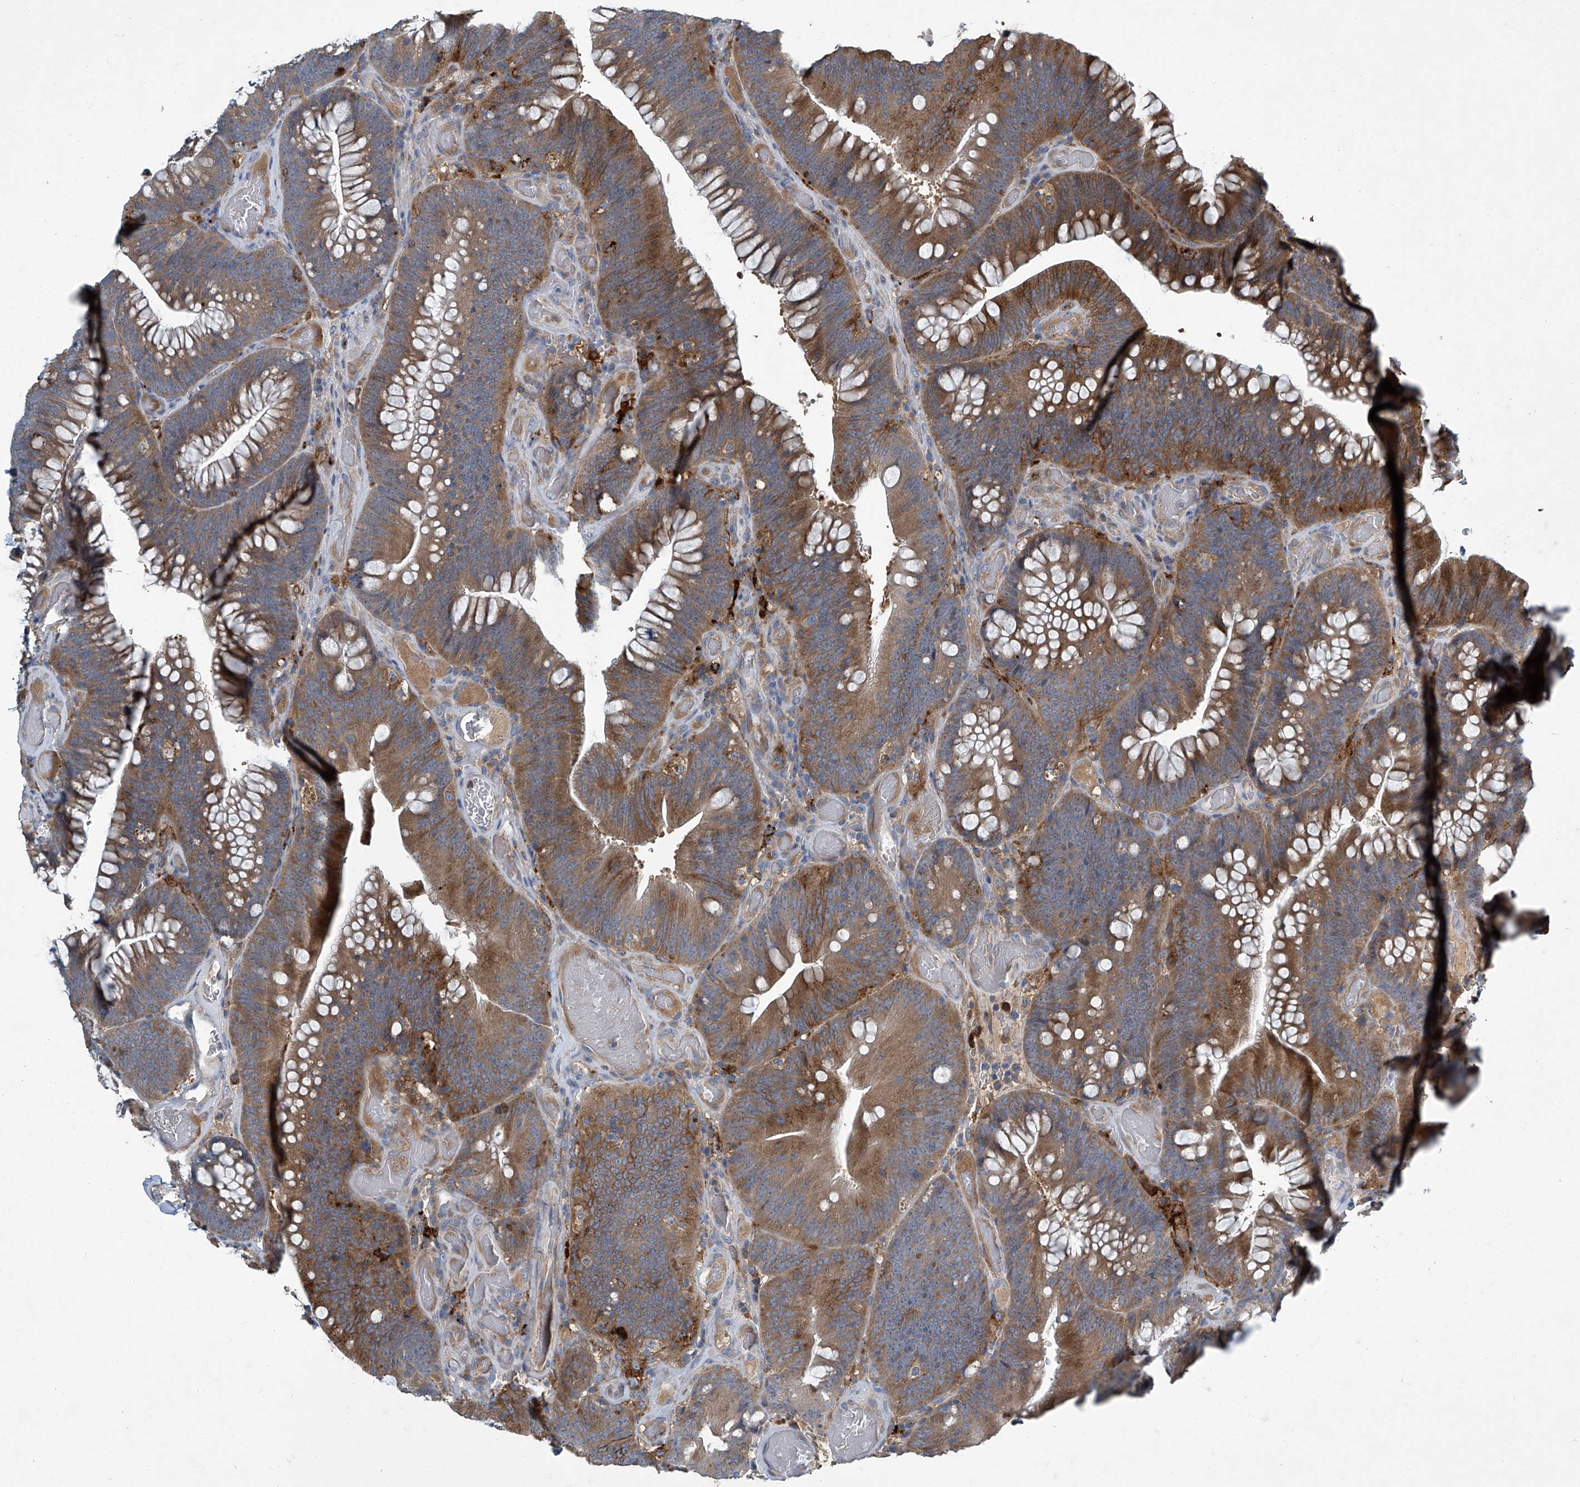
{"staining": {"intensity": "moderate", "quantity": ">75%", "location": "cytoplasmic/membranous"}, "tissue": "colorectal cancer", "cell_type": "Tumor cells", "image_type": "cancer", "snomed": [{"axis": "morphology", "description": "Normal tissue, NOS"}, {"axis": "topography", "description": "Colon"}], "caption": "An image showing moderate cytoplasmic/membranous expression in approximately >75% of tumor cells in colorectal cancer, as visualized by brown immunohistochemical staining.", "gene": "FAM167A", "patient": {"sex": "female", "age": 82}}